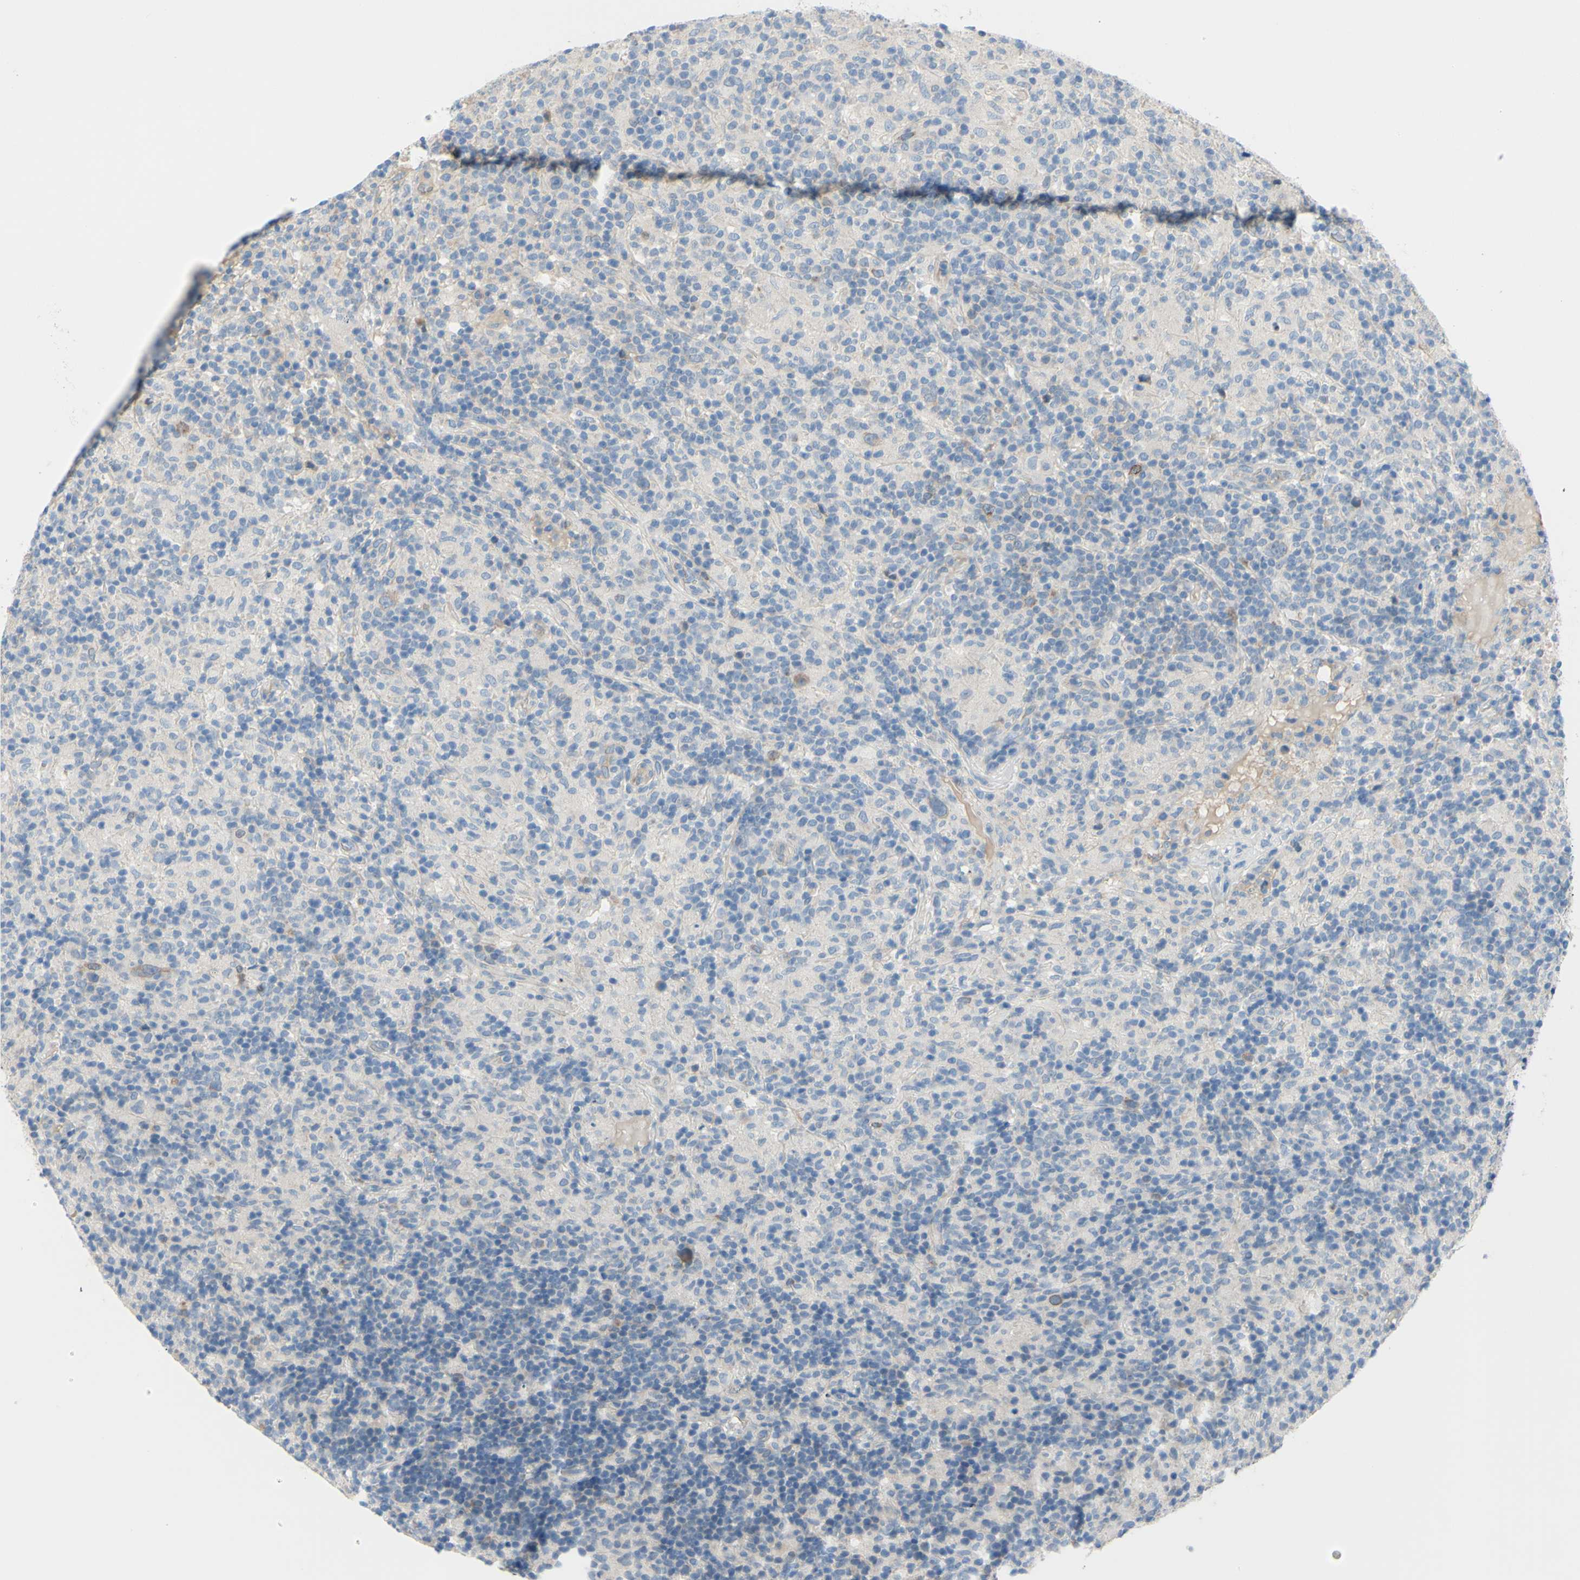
{"staining": {"intensity": "negative", "quantity": "none", "location": "none"}, "tissue": "lymphoma", "cell_type": "Tumor cells", "image_type": "cancer", "snomed": [{"axis": "morphology", "description": "Hodgkin's disease, NOS"}, {"axis": "topography", "description": "Lymph node"}], "caption": "Tumor cells show no significant staining in lymphoma.", "gene": "FDFT1", "patient": {"sex": "male", "age": 70}}